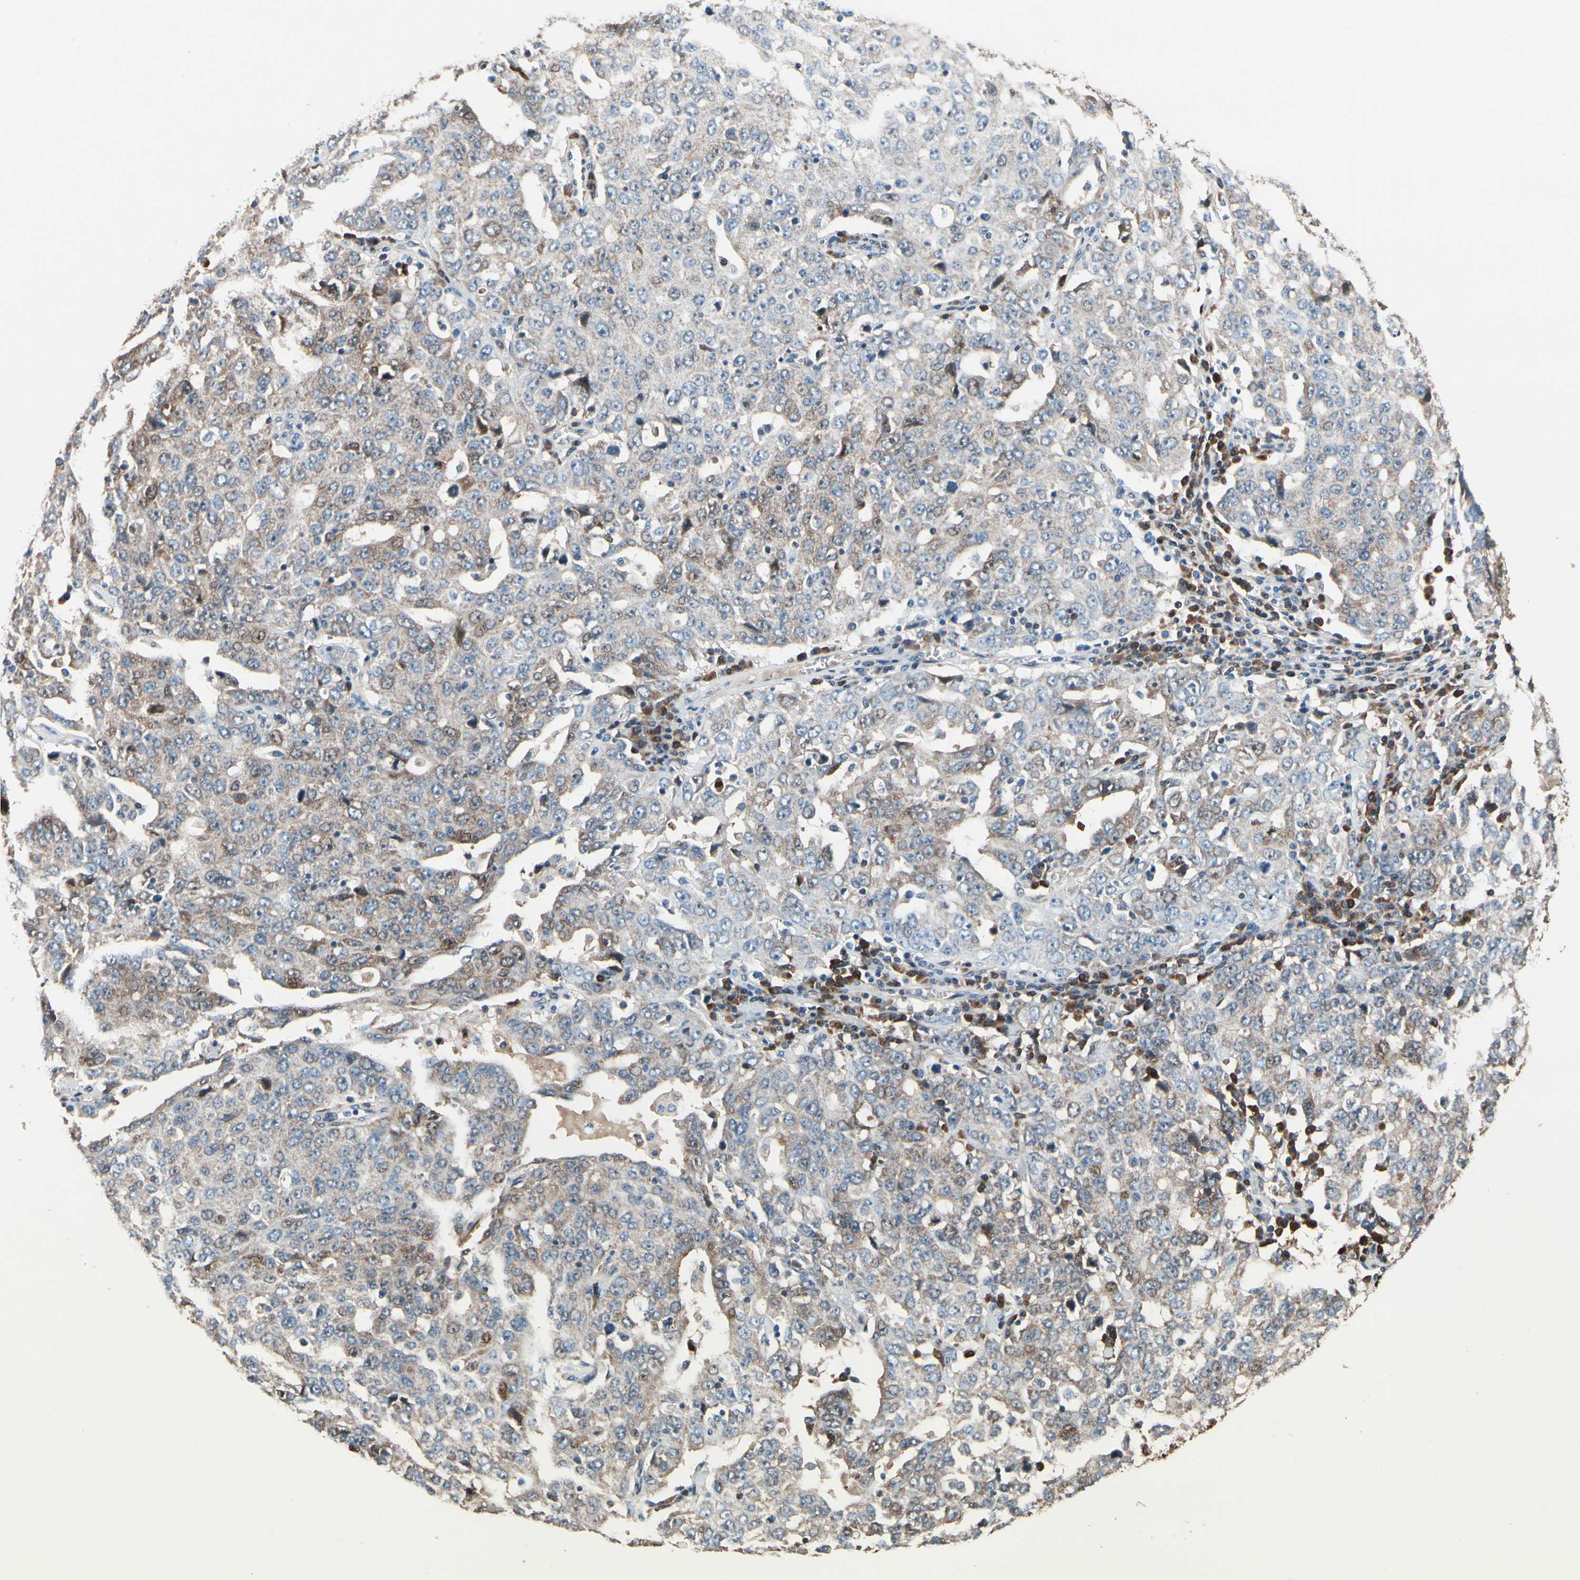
{"staining": {"intensity": "weak", "quantity": "25%-75%", "location": "cytoplasmic/membranous"}, "tissue": "ovarian cancer", "cell_type": "Tumor cells", "image_type": "cancer", "snomed": [{"axis": "morphology", "description": "Carcinoma, endometroid"}, {"axis": "topography", "description": "Ovary"}], "caption": "The image exhibits immunohistochemical staining of endometroid carcinoma (ovarian). There is weak cytoplasmic/membranous expression is identified in about 25%-75% of tumor cells. (DAB (3,3'-diaminobenzidine) IHC with brightfield microscopy, high magnification).", "gene": "PRDX2", "patient": {"sex": "female", "age": 62}}